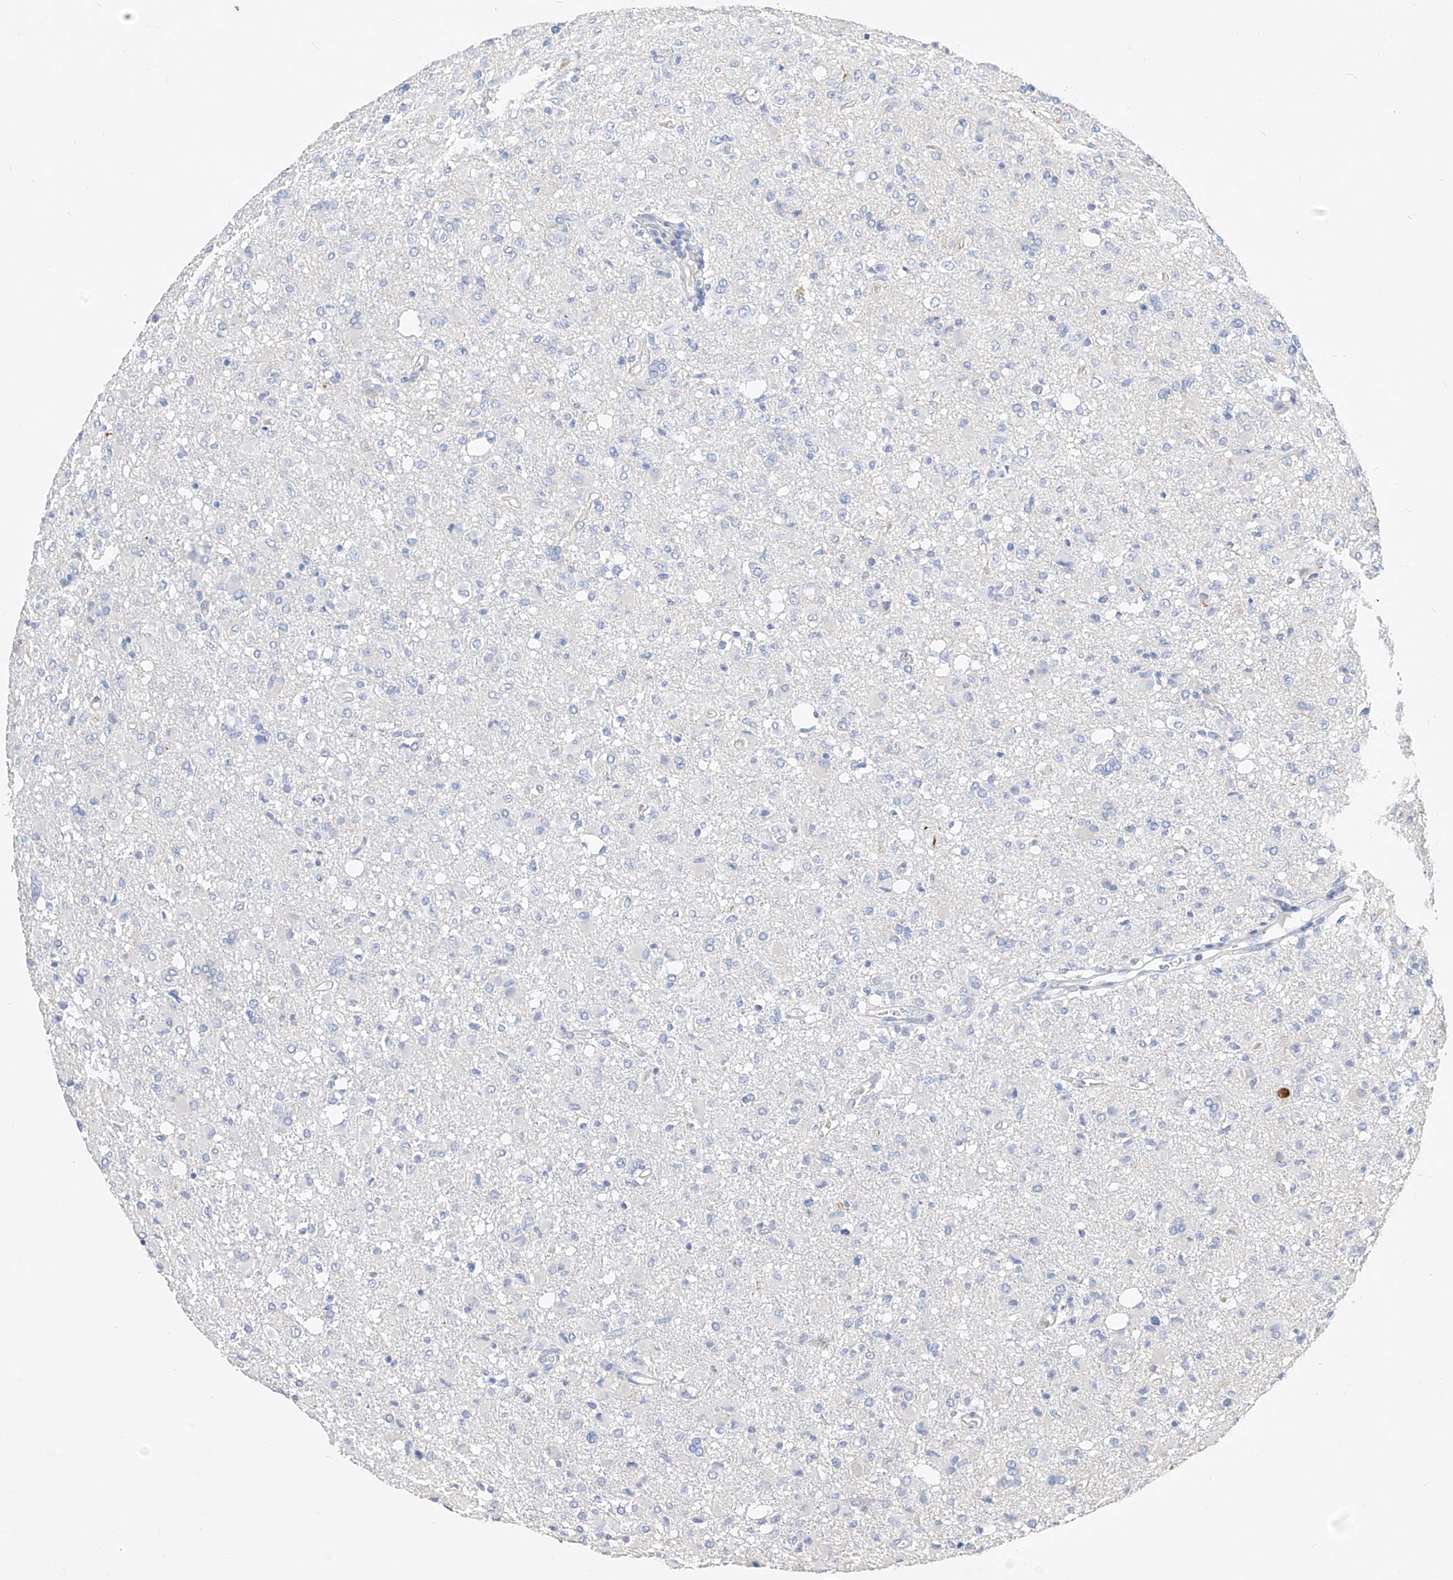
{"staining": {"intensity": "negative", "quantity": "none", "location": "none"}, "tissue": "glioma", "cell_type": "Tumor cells", "image_type": "cancer", "snomed": [{"axis": "morphology", "description": "Glioma, malignant, High grade"}, {"axis": "topography", "description": "Brain"}], "caption": "IHC photomicrograph of glioma stained for a protein (brown), which exhibits no expression in tumor cells. (Immunohistochemistry, brightfield microscopy, high magnification).", "gene": "SCGB2A1", "patient": {"sex": "female", "age": 57}}